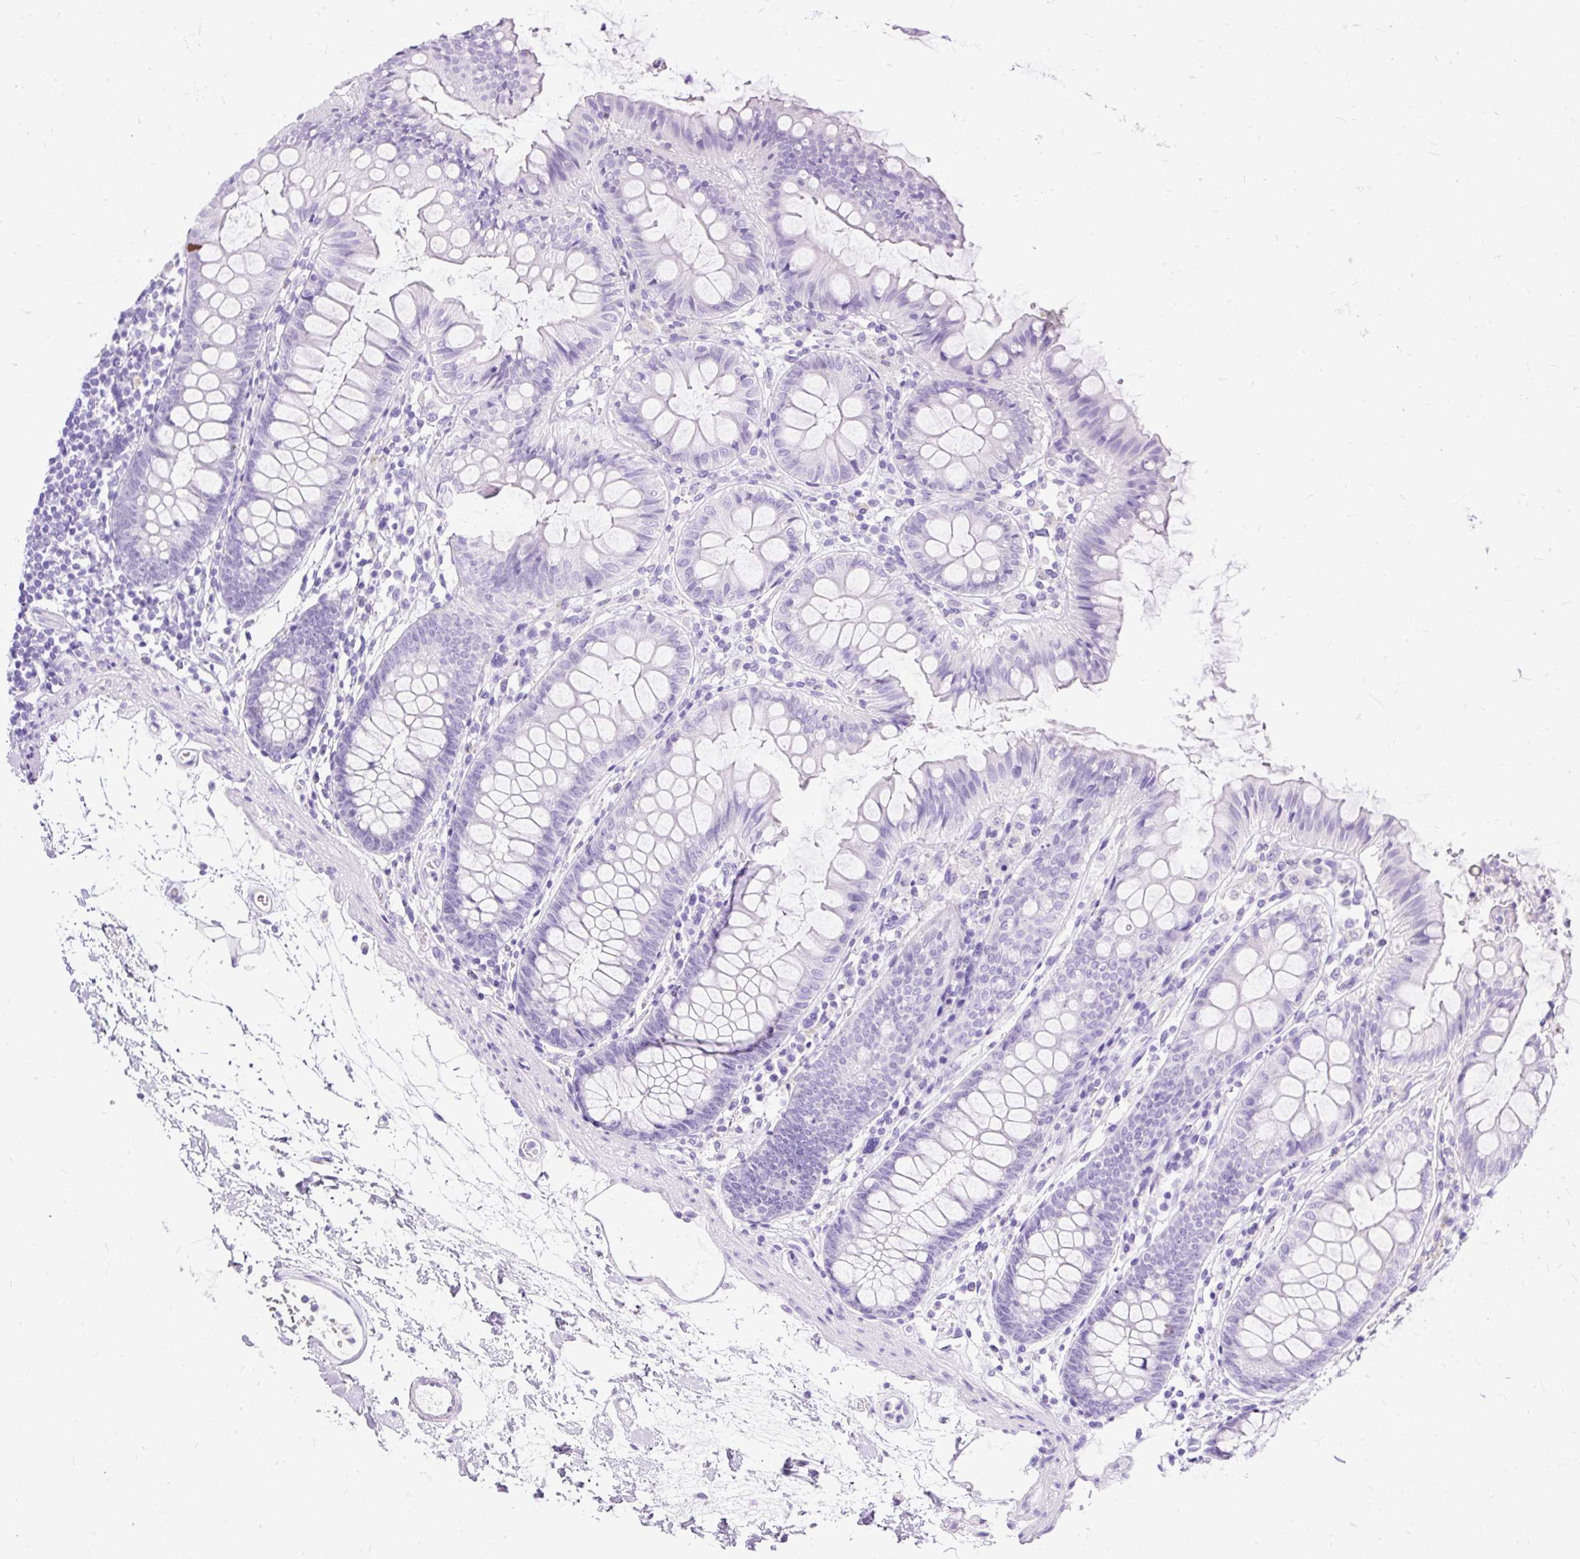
{"staining": {"intensity": "negative", "quantity": "none", "location": "none"}, "tissue": "colon", "cell_type": "Endothelial cells", "image_type": "normal", "snomed": [{"axis": "morphology", "description": "Normal tissue, NOS"}, {"axis": "topography", "description": "Colon"}], "caption": "A photomicrograph of human colon is negative for staining in endothelial cells. (DAB (3,3'-diaminobenzidine) immunohistochemistry (IHC) visualized using brightfield microscopy, high magnification).", "gene": "HEY1", "patient": {"sex": "female", "age": 84}}